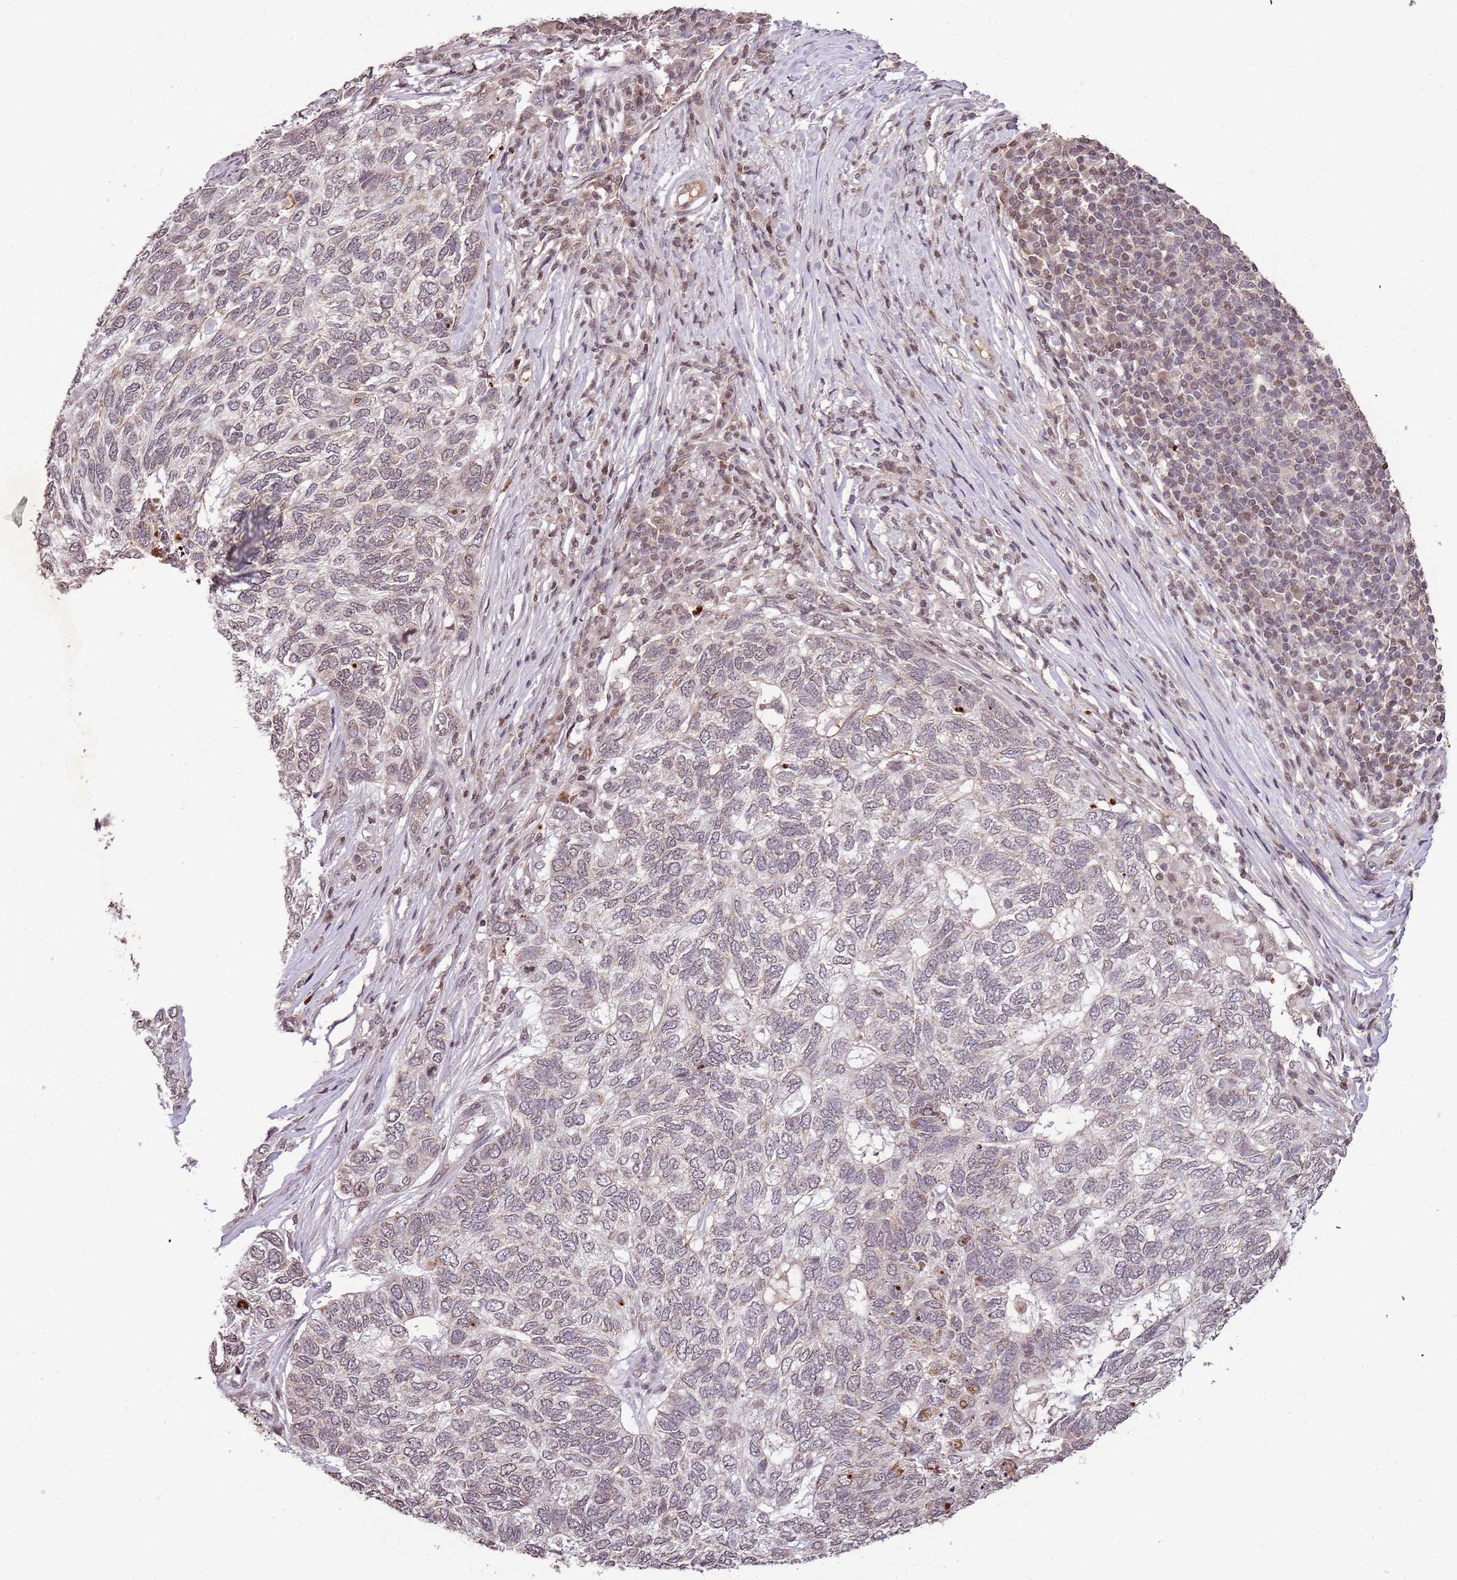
{"staining": {"intensity": "negative", "quantity": "none", "location": "none"}, "tissue": "skin cancer", "cell_type": "Tumor cells", "image_type": "cancer", "snomed": [{"axis": "morphology", "description": "Basal cell carcinoma"}, {"axis": "topography", "description": "Skin"}], "caption": "Immunohistochemical staining of human skin basal cell carcinoma demonstrates no significant expression in tumor cells.", "gene": "SAMSN1", "patient": {"sex": "female", "age": 65}}